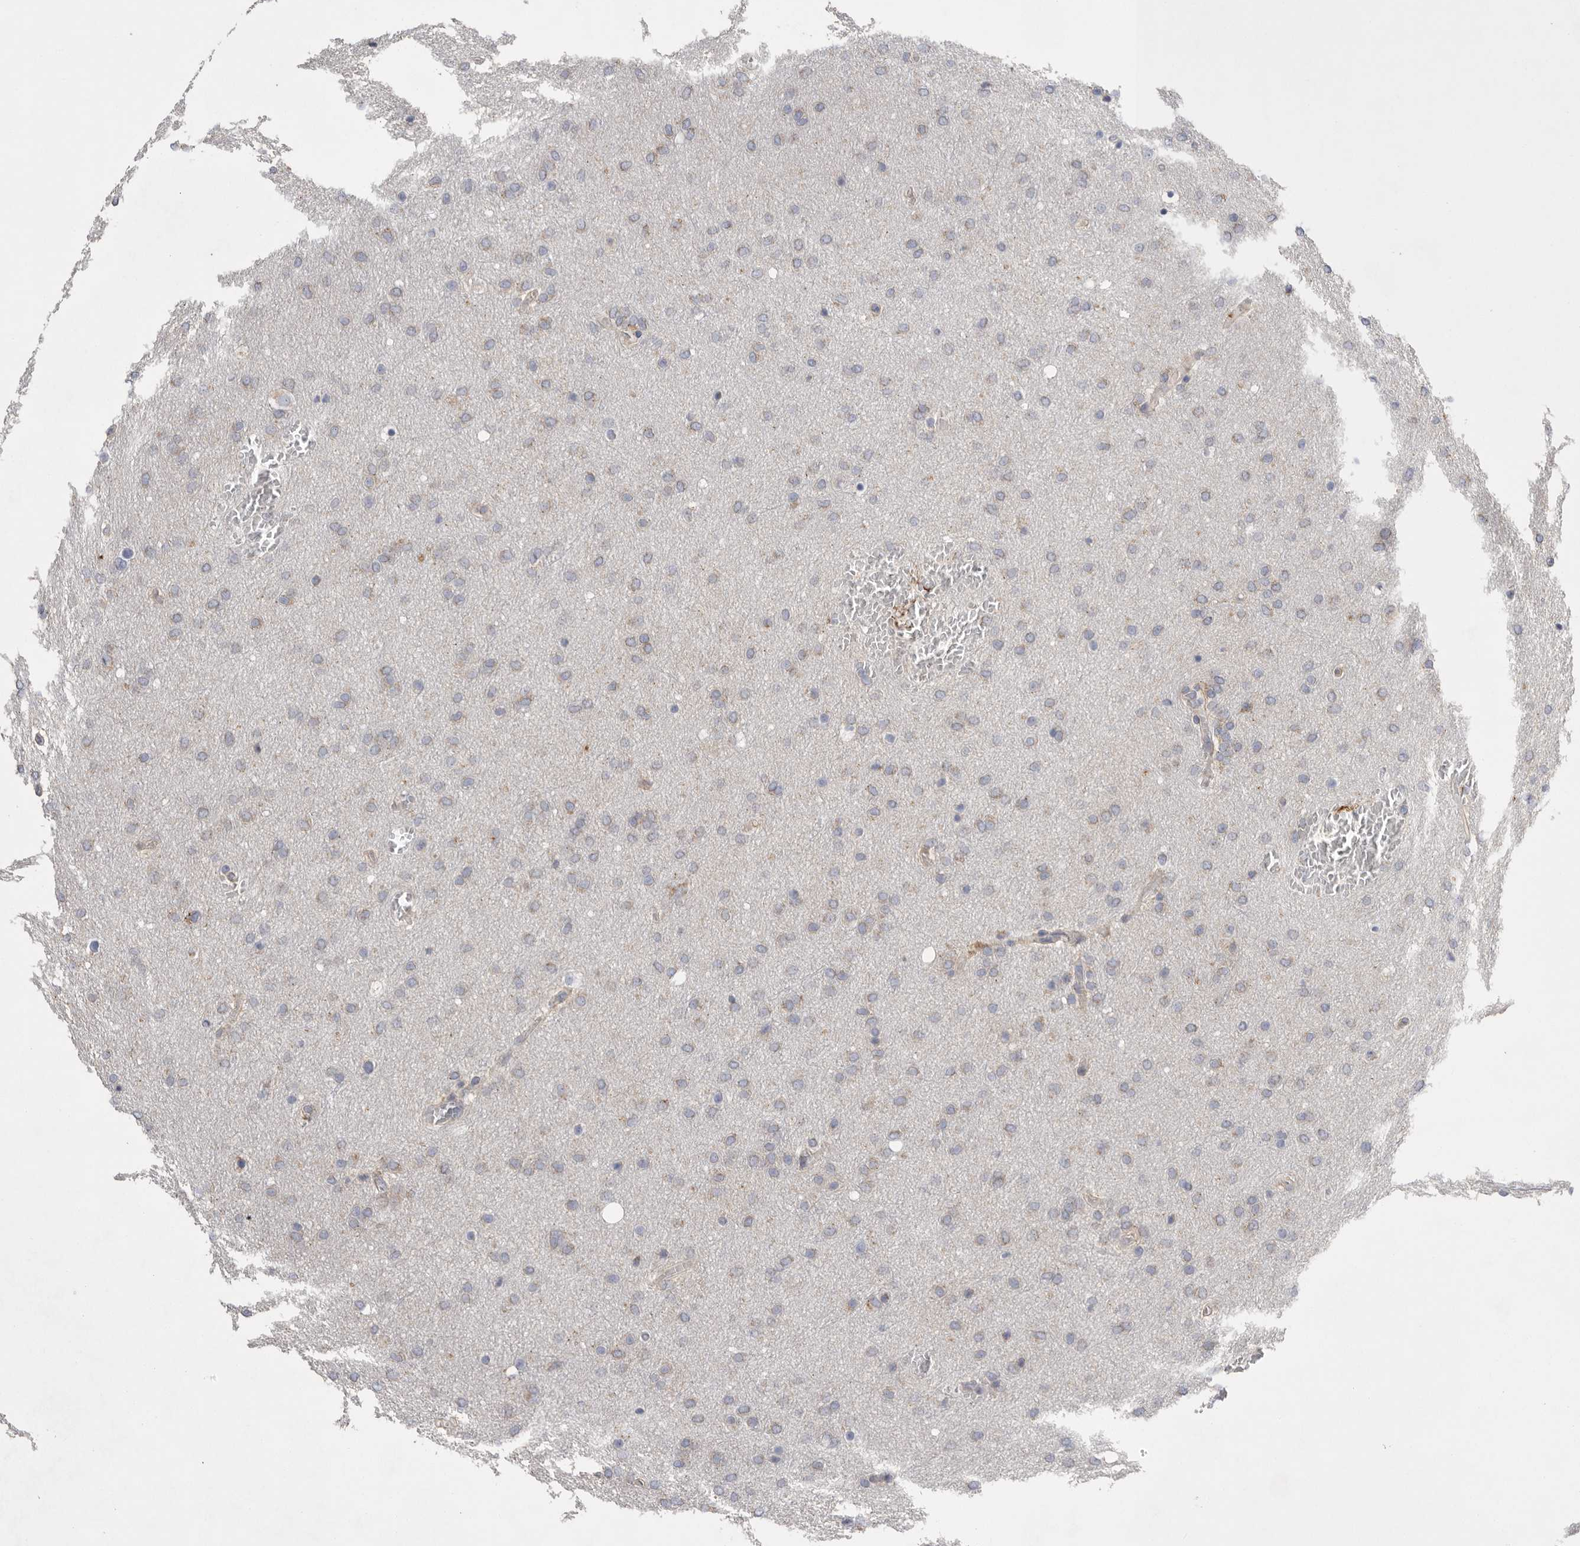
{"staining": {"intensity": "weak", "quantity": "25%-75%", "location": "cytoplasmic/membranous"}, "tissue": "glioma", "cell_type": "Tumor cells", "image_type": "cancer", "snomed": [{"axis": "morphology", "description": "Glioma, malignant, Low grade"}, {"axis": "topography", "description": "Brain"}], "caption": "A high-resolution histopathology image shows IHC staining of malignant low-grade glioma, which demonstrates weak cytoplasmic/membranous expression in about 25%-75% of tumor cells.", "gene": "CCDC126", "patient": {"sex": "female", "age": 37}}